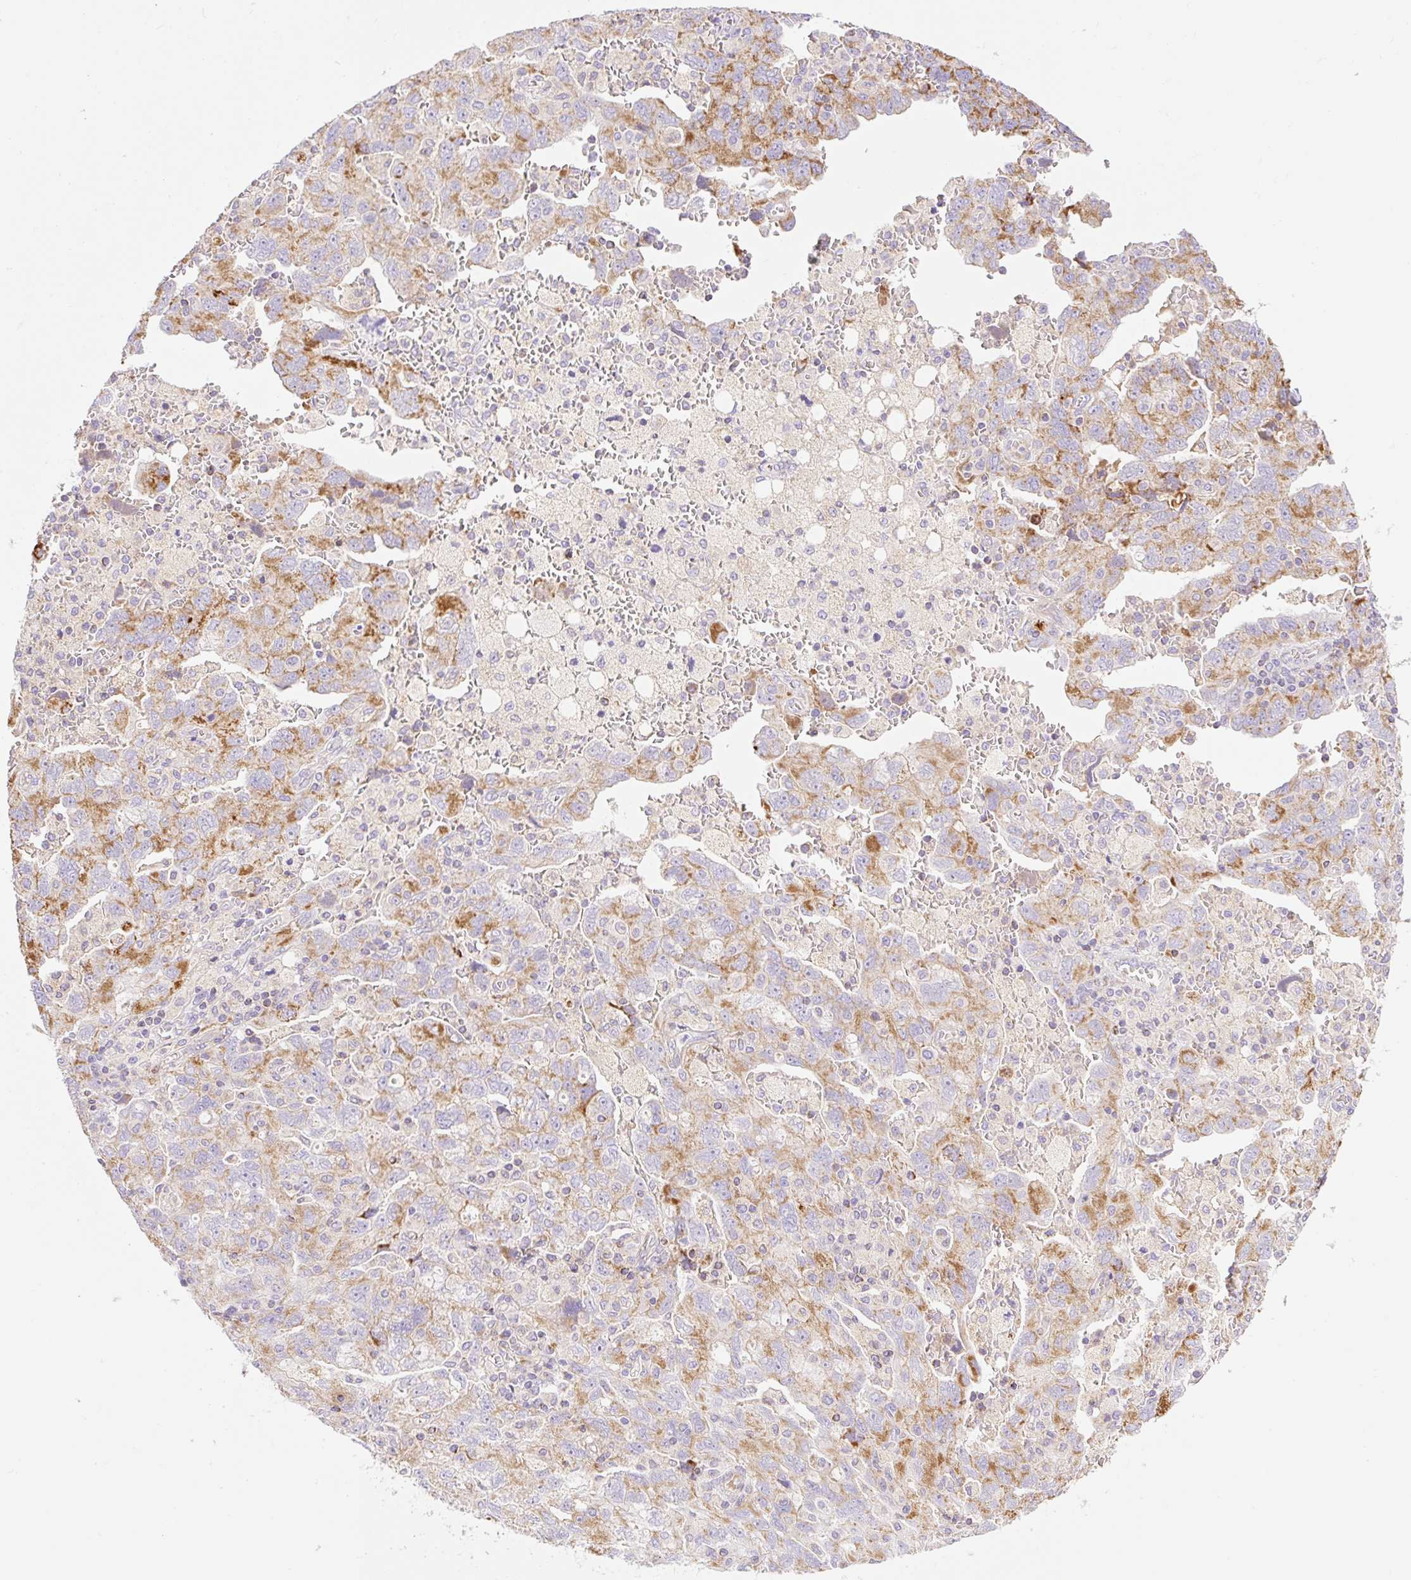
{"staining": {"intensity": "moderate", "quantity": "25%-75%", "location": "cytoplasmic/membranous"}, "tissue": "ovarian cancer", "cell_type": "Tumor cells", "image_type": "cancer", "snomed": [{"axis": "morphology", "description": "Carcinoma, NOS"}, {"axis": "morphology", "description": "Cystadenocarcinoma, serous, NOS"}, {"axis": "topography", "description": "Ovary"}], "caption": "High-magnification brightfield microscopy of ovarian carcinoma stained with DAB (3,3'-diaminobenzidine) (brown) and counterstained with hematoxylin (blue). tumor cells exhibit moderate cytoplasmic/membranous positivity is appreciated in about25%-75% of cells.", "gene": "ETNK2", "patient": {"sex": "female", "age": 69}}